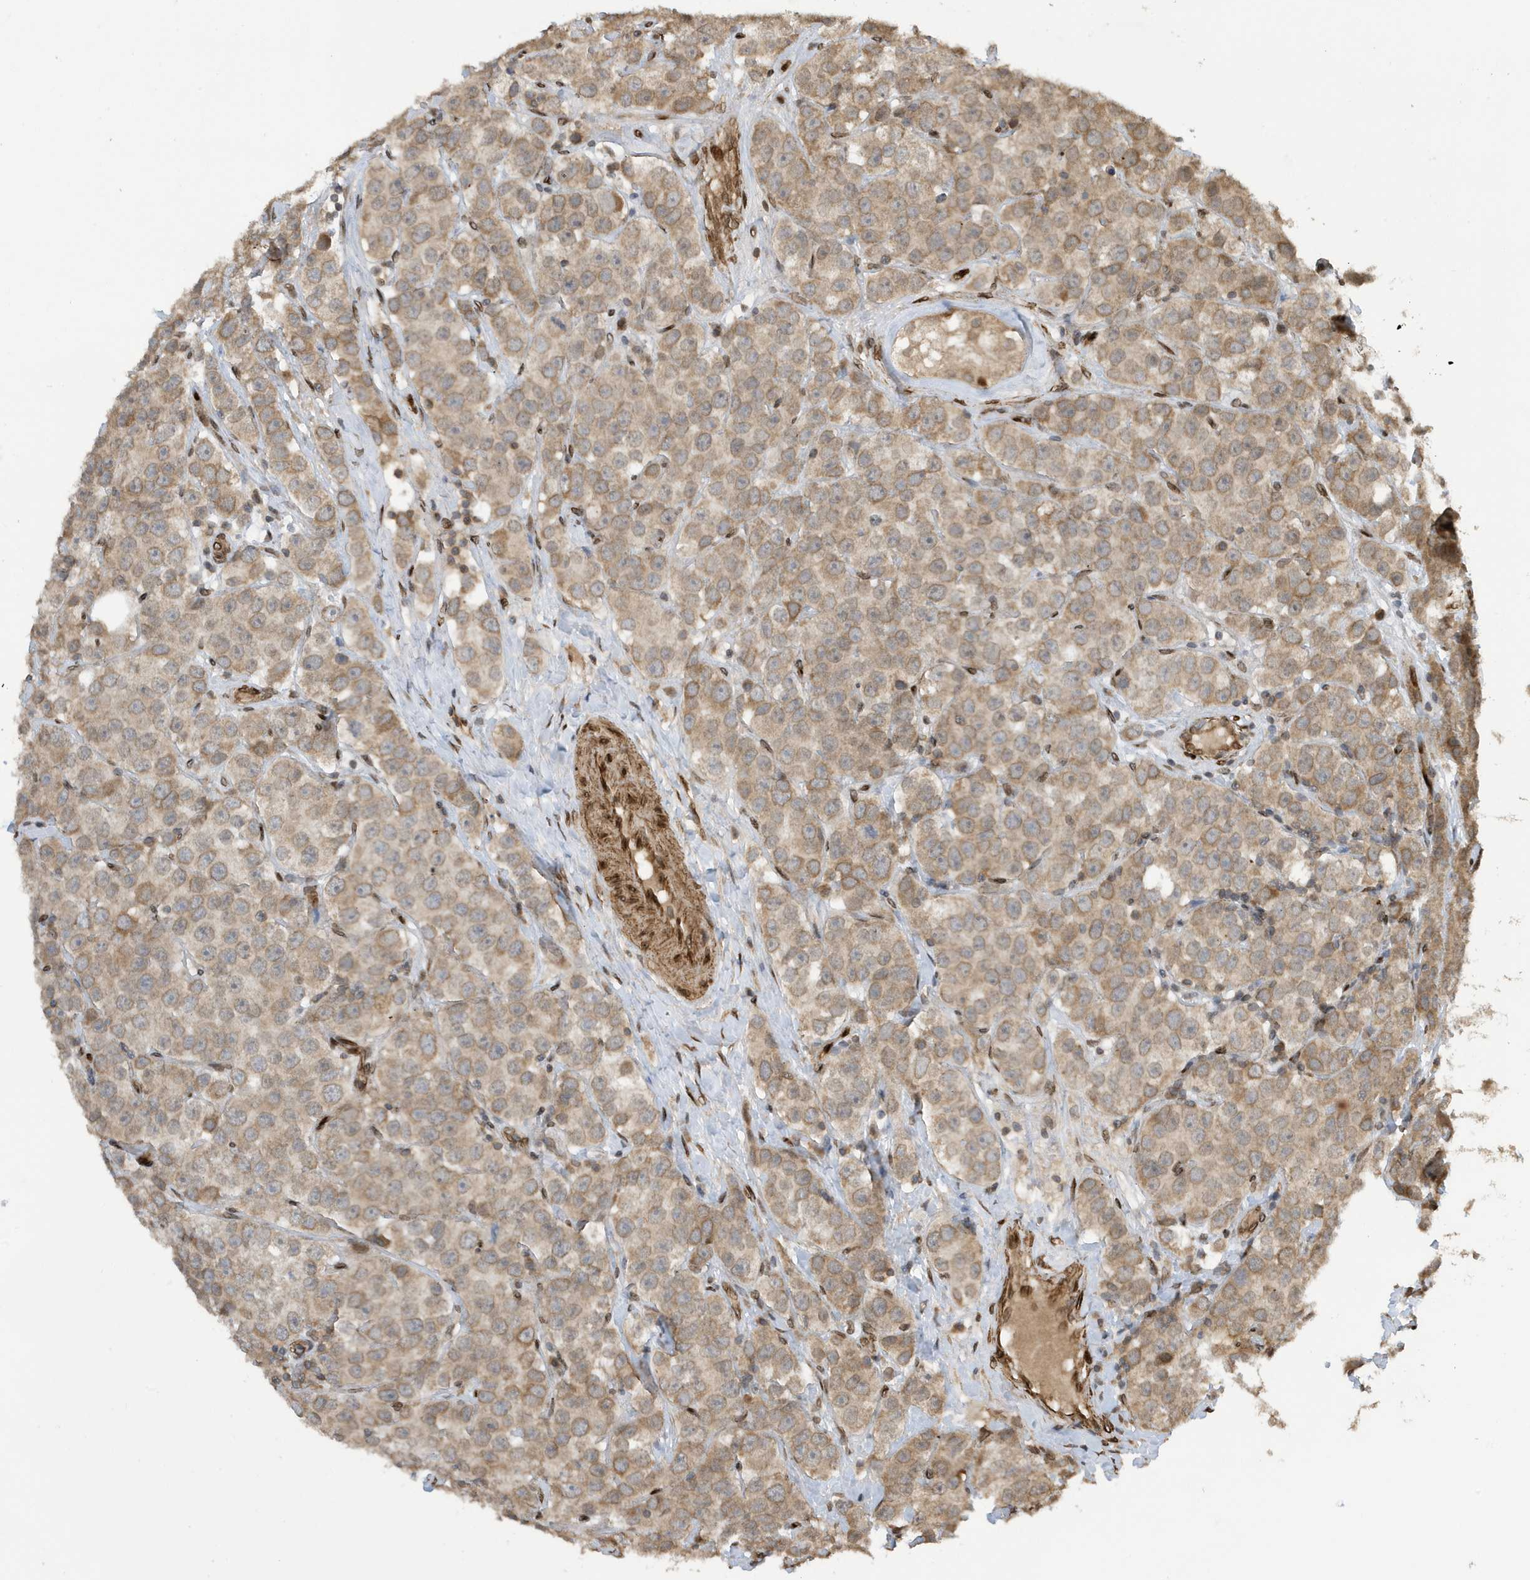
{"staining": {"intensity": "weak", "quantity": "25%-75%", "location": "cytoplasmic/membranous,nuclear"}, "tissue": "testis cancer", "cell_type": "Tumor cells", "image_type": "cancer", "snomed": [{"axis": "morphology", "description": "Seminoma, NOS"}, {"axis": "topography", "description": "Testis"}], "caption": "Protein staining of testis seminoma tissue demonstrates weak cytoplasmic/membranous and nuclear expression in about 25%-75% of tumor cells.", "gene": "DUSP18", "patient": {"sex": "male", "age": 28}}